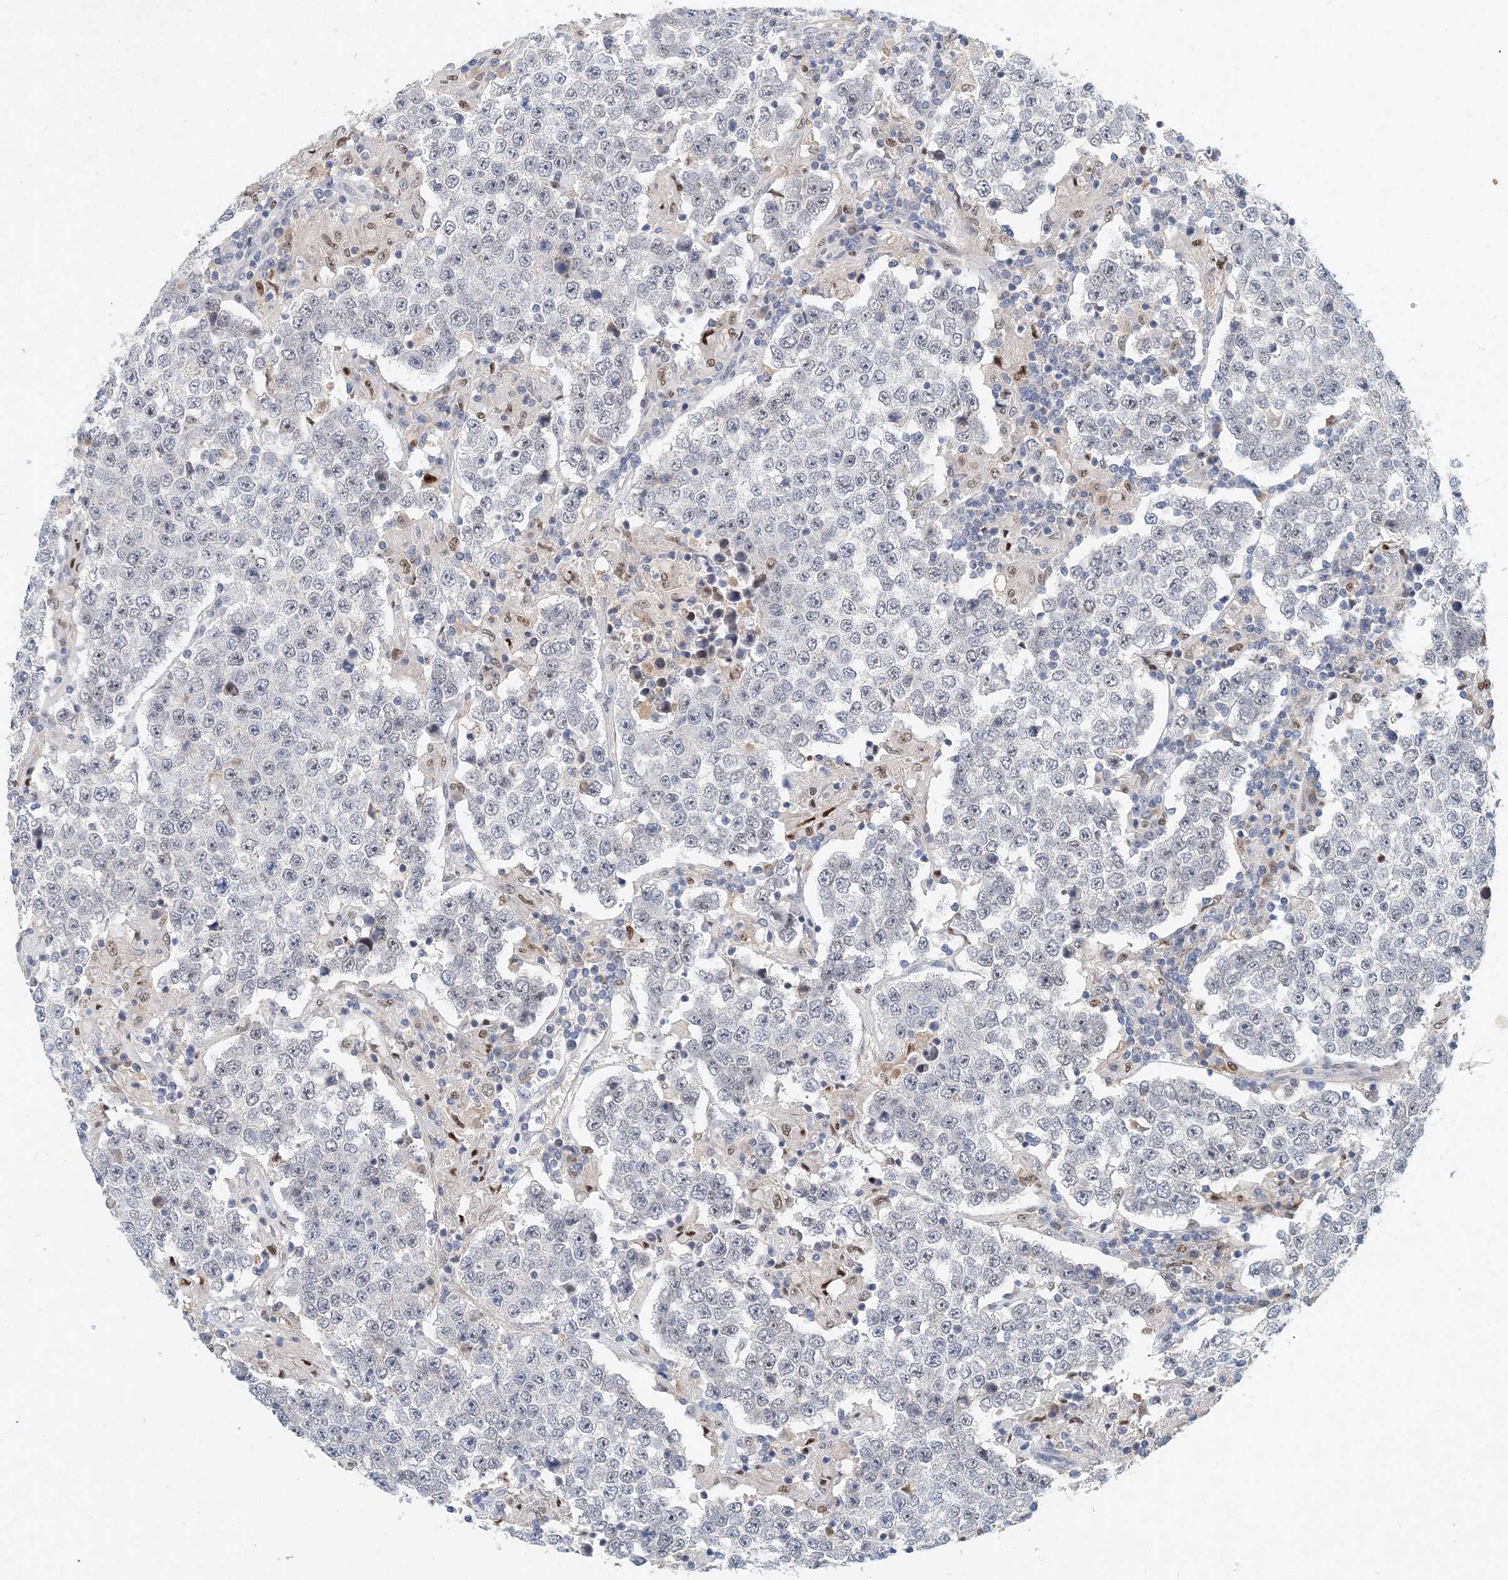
{"staining": {"intensity": "negative", "quantity": "none", "location": "none"}, "tissue": "testis cancer", "cell_type": "Tumor cells", "image_type": "cancer", "snomed": [{"axis": "morphology", "description": "Normal tissue, NOS"}, {"axis": "morphology", "description": "Urothelial carcinoma, High grade"}, {"axis": "morphology", "description": "Seminoma, NOS"}, {"axis": "morphology", "description": "Carcinoma, Embryonal, NOS"}, {"axis": "topography", "description": "Urinary bladder"}, {"axis": "topography", "description": "Testis"}], "caption": "A high-resolution image shows immunohistochemistry staining of testis seminoma, which displays no significant expression in tumor cells.", "gene": "KPNA4", "patient": {"sex": "male", "age": 41}}